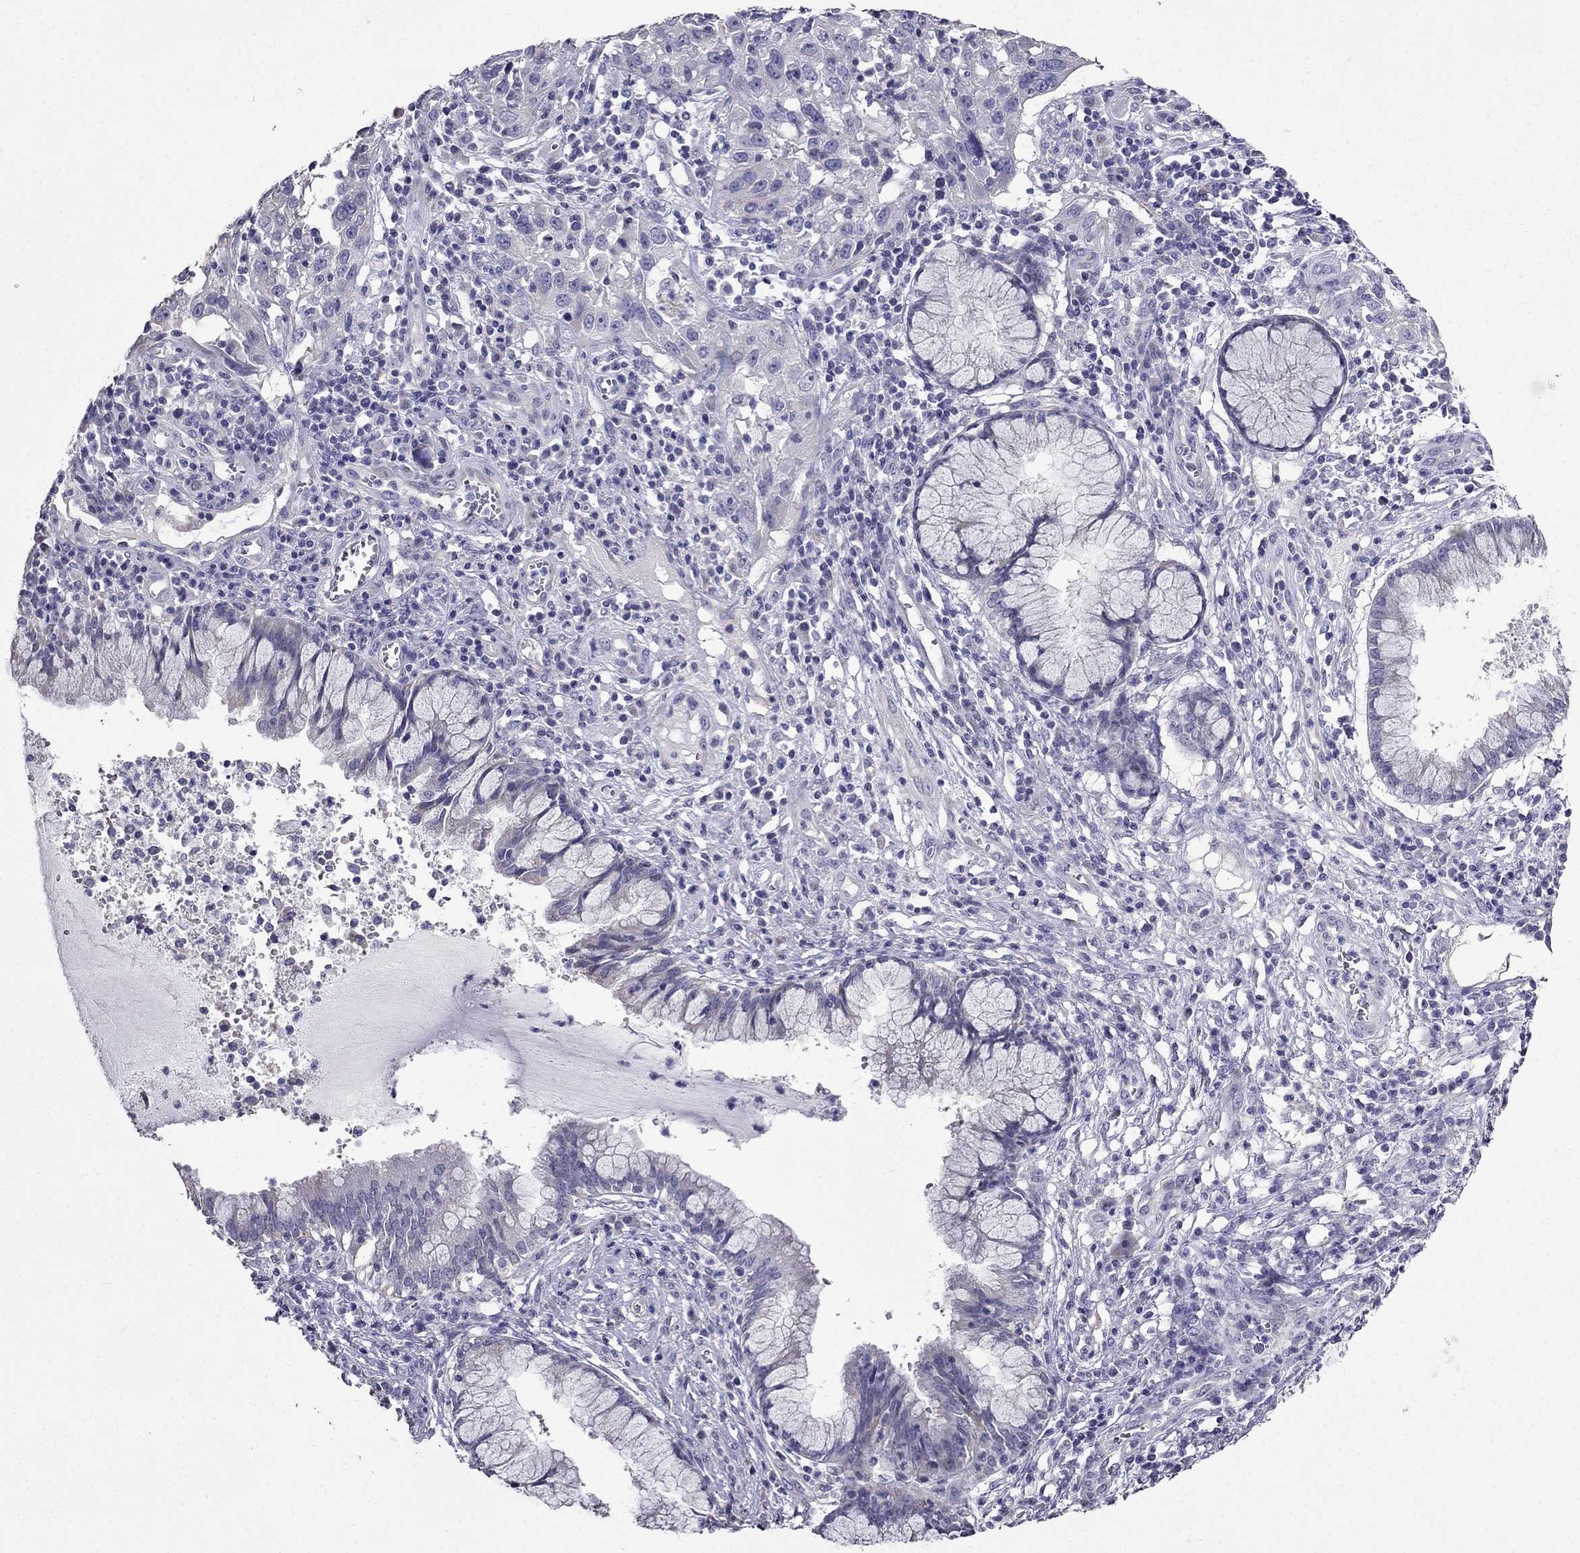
{"staining": {"intensity": "negative", "quantity": "none", "location": "none"}, "tissue": "cervical cancer", "cell_type": "Tumor cells", "image_type": "cancer", "snomed": [{"axis": "morphology", "description": "Squamous cell carcinoma, NOS"}, {"axis": "topography", "description": "Cervix"}], "caption": "This histopathology image is of cervical cancer (squamous cell carcinoma) stained with IHC to label a protein in brown with the nuclei are counter-stained blue. There is no expression in tumor cells.", "gene": "AK5", "patient": {"sex": "female", "age": 32}}